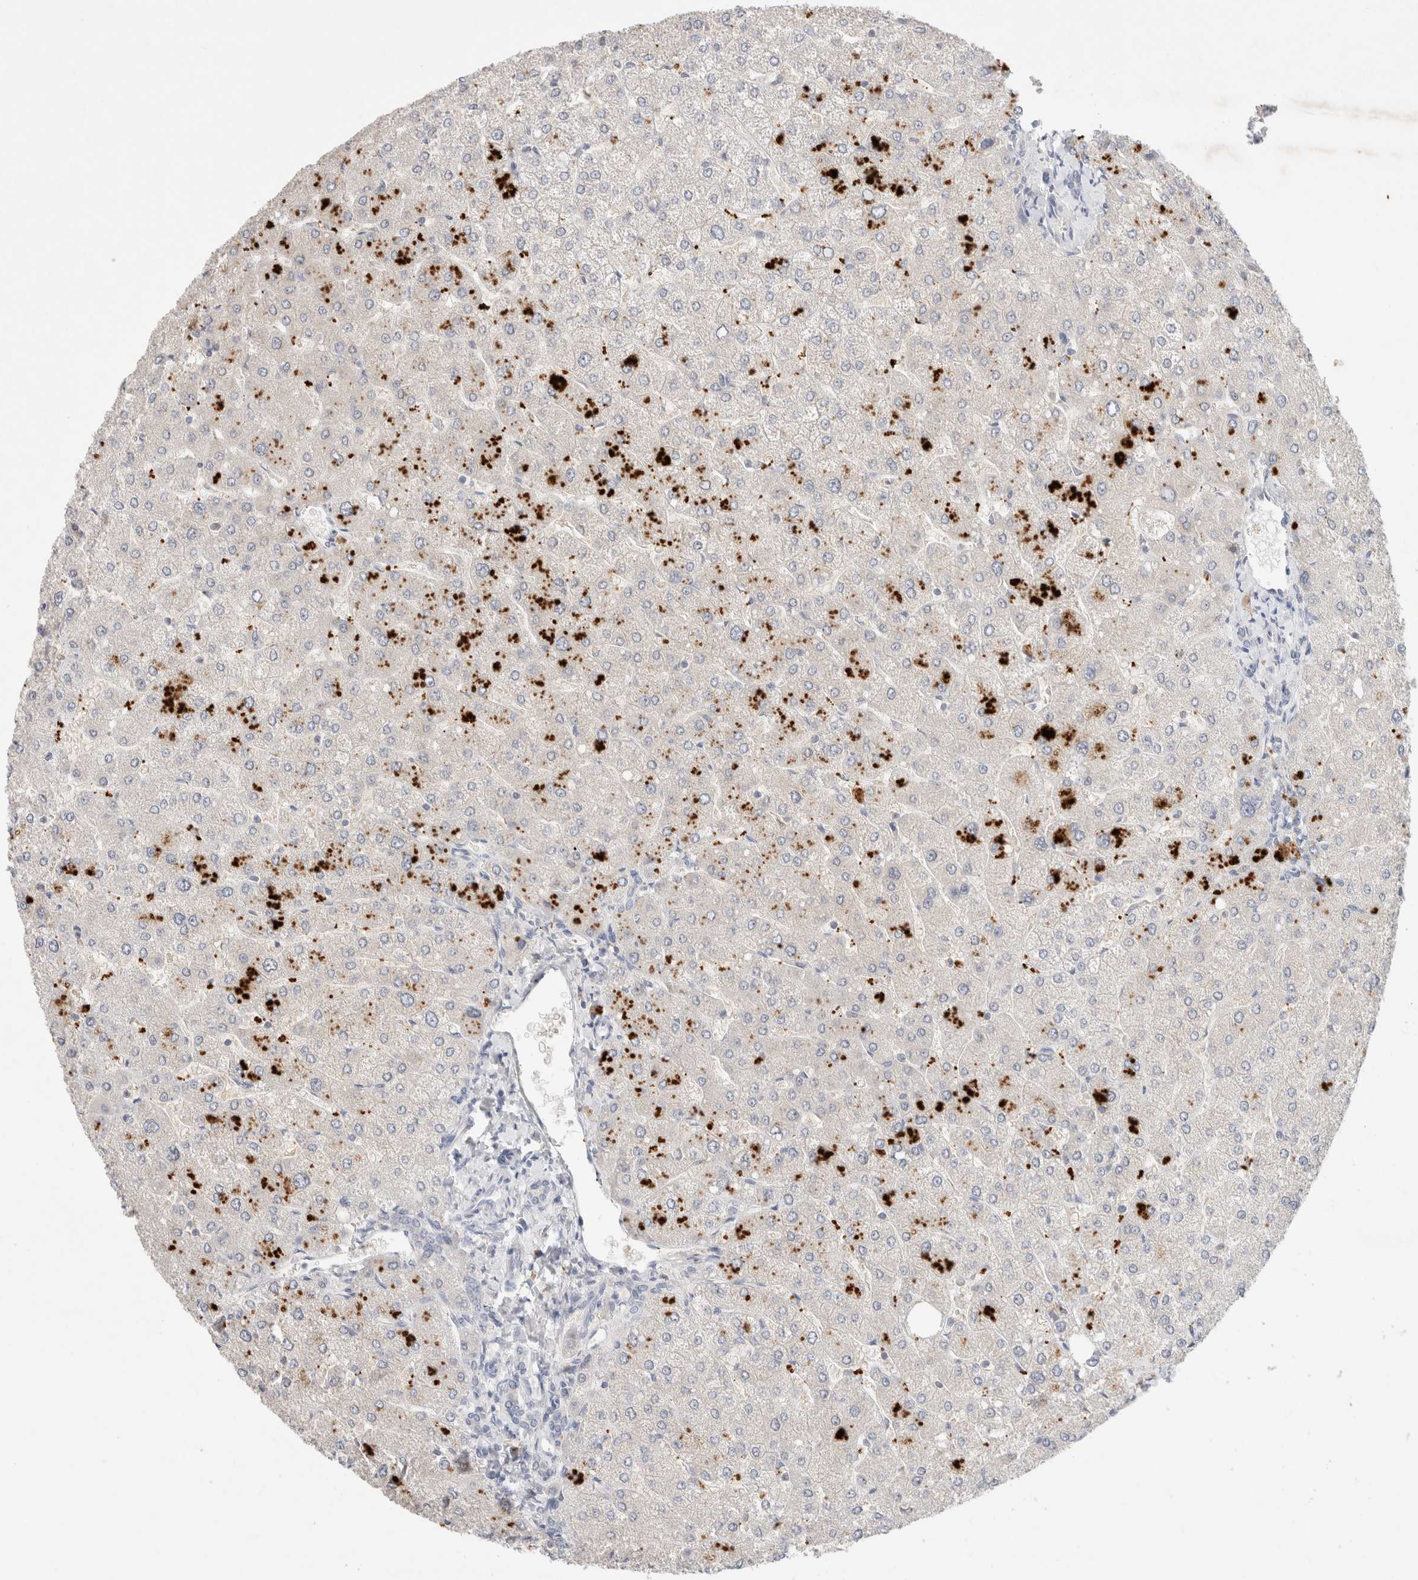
{"staining": {"intensity": "negative", "quantity": "none", "location": "none"}, "tissue": "liver", "cell_type": "Cholangiocytes", "image_type": "normal", "snomed": [{"axis": "morphology", "description": "Normal tissue, NOS"}, {"axis": "topography", "description": "Liver"}], "caption": "The photomicrograph exhibits no significant expression in cholangiocytes of liver.", "gene": "MPP2", "patient": {"sex": "male", "age": 55}}